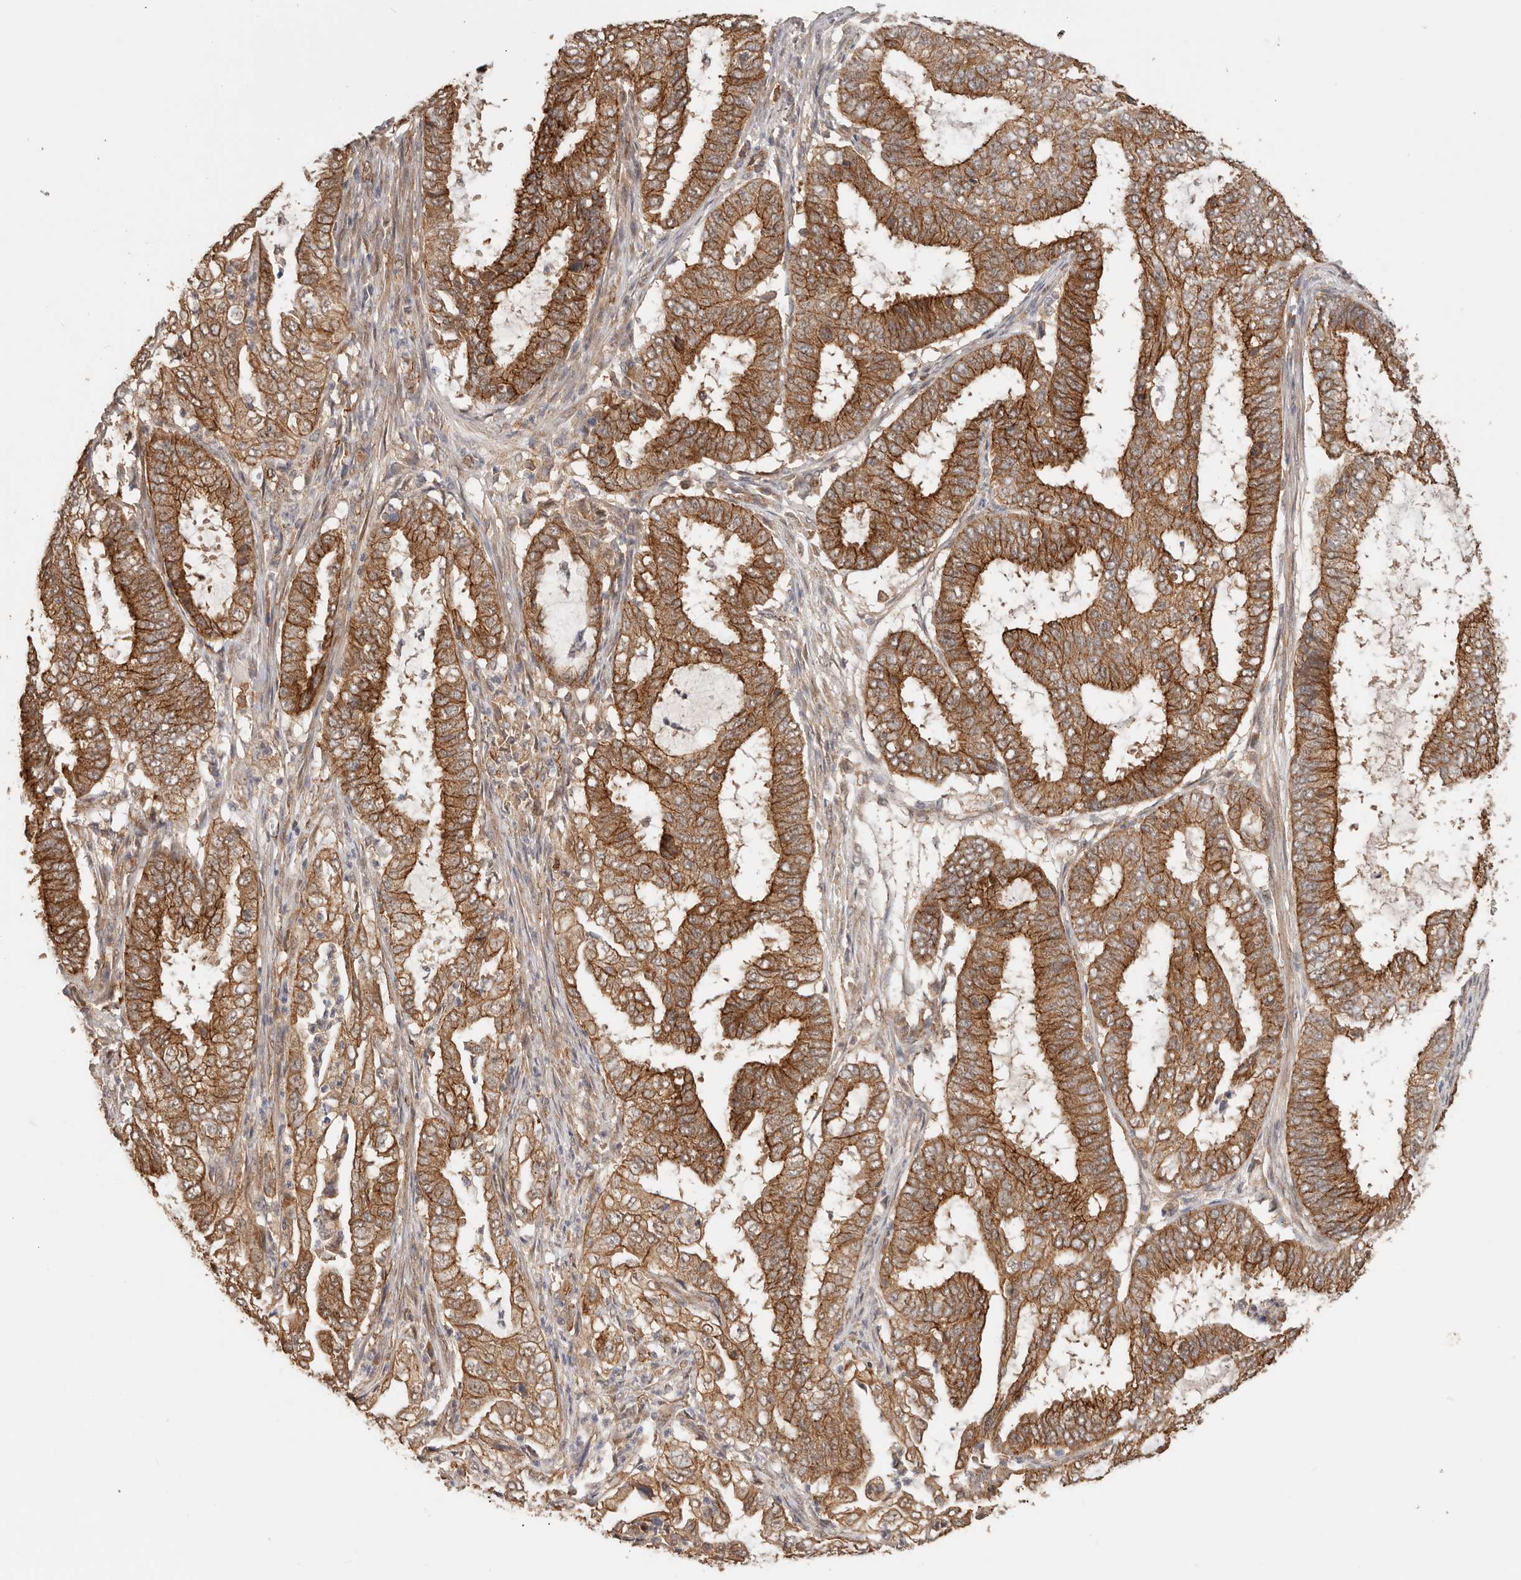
{"staining": {"intensity": "strong", "quantity": ">75%", "location": "cytoplasmic/membranous"}, "tissue": "endometrial cancer", "cell_type": "Tumor cells", "image_type": "cancer", "snomed": [{"axis": "morphology", "description": "Adenocarcinoma, NOS"}, {"axis": "topography", "description": "Endometrium"}], "caption": "Immunohistochemistry (DAB (3,3'-diaminobenzidine)) staining of endometrial cancer reveals strong cytoplasmic/membranous protein expression in about >75% of tumor cells. The protein is stained brown, and the nuclei are stained in blue (DAB IHC with brightfield microscopy, high magnification).", "gene": "AFDN", "patient": {"sex": "female", "age": 51}}